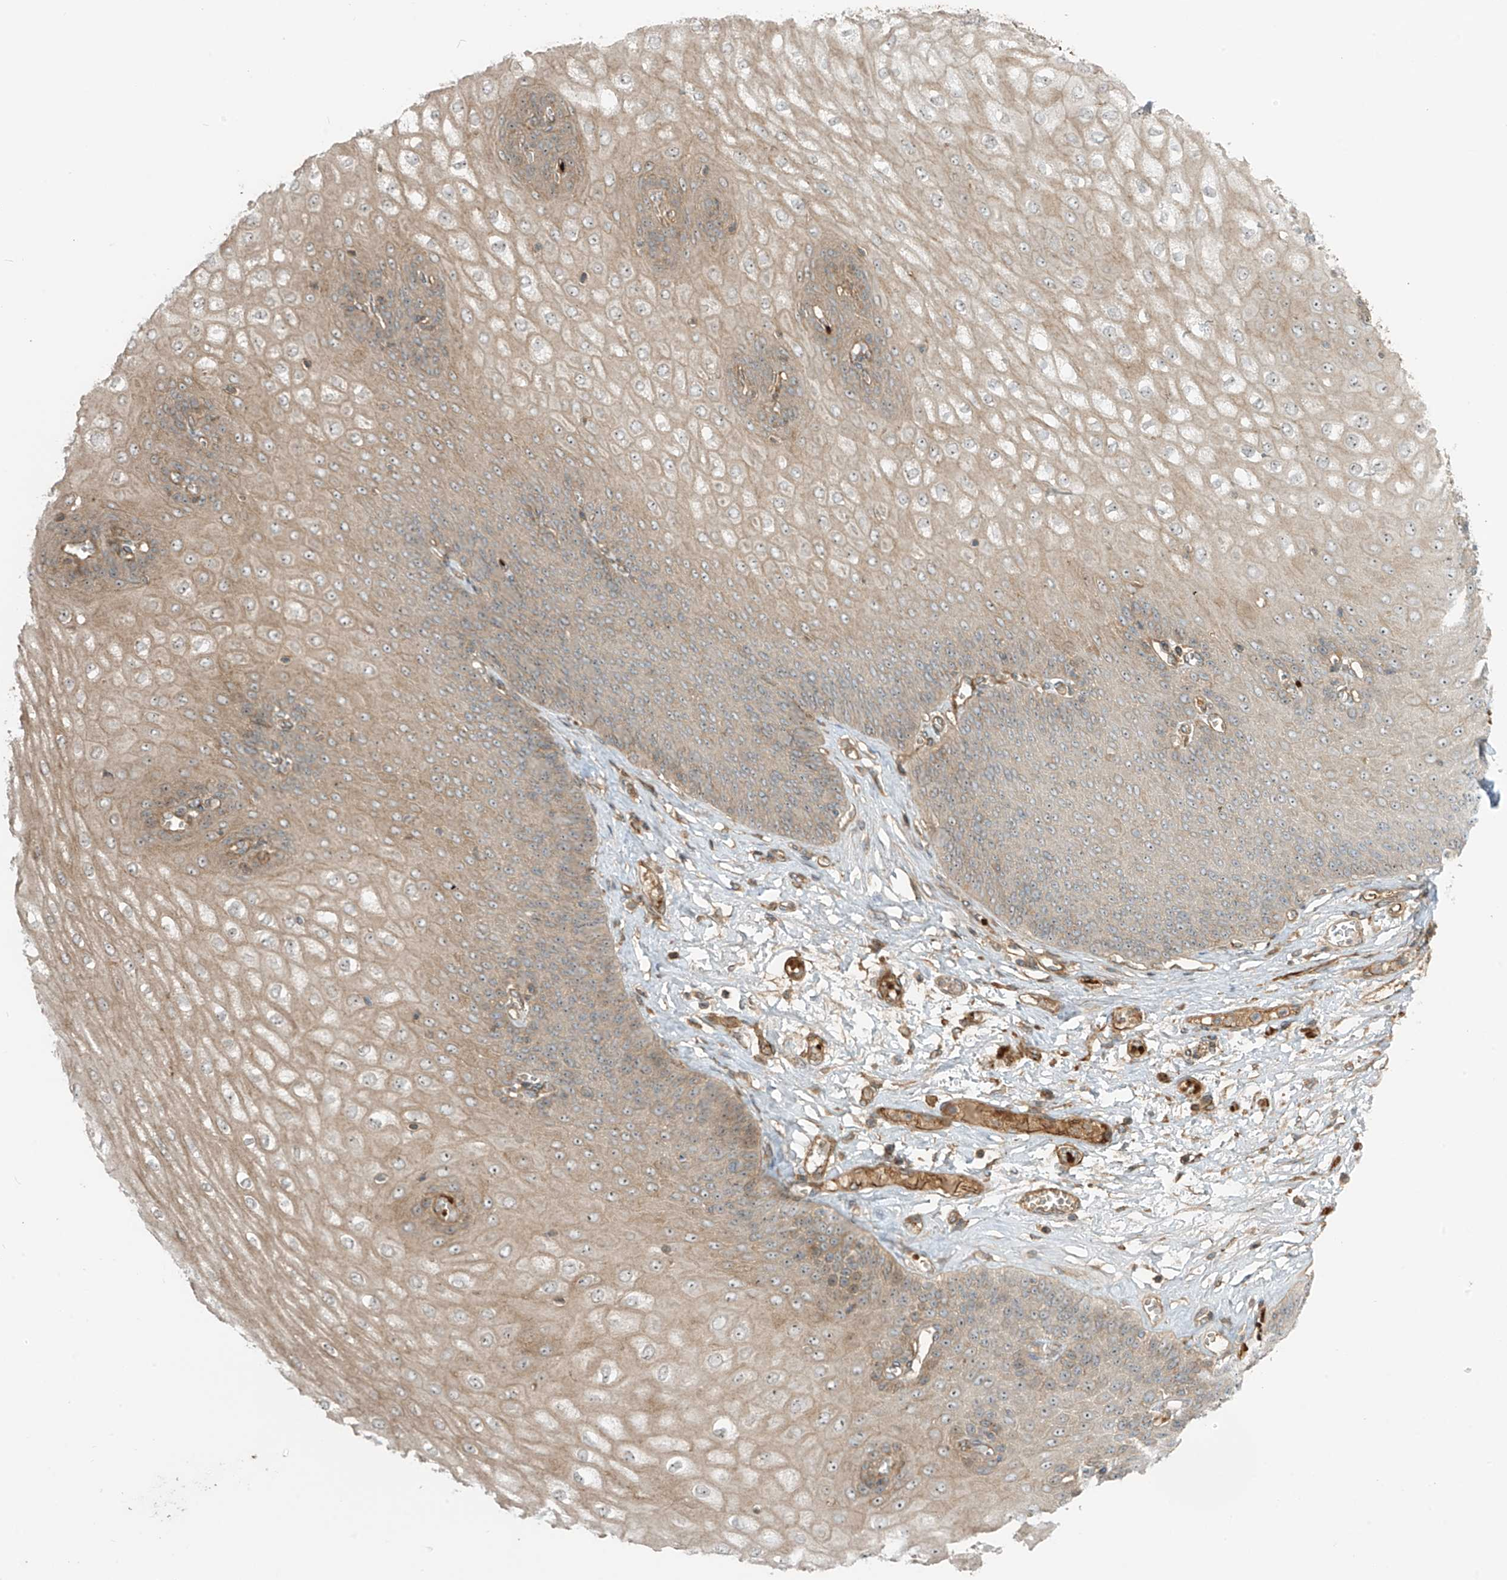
{"staining": {"intensity": "moderate", "quantity": ">75%", "location": "cytoplasmic/membranous"}, "tissue": "esophagus", "cell_type": "Squamous epithelial cells", "image_type": "normal", "snomed": [{"axis": "morphology", "description": "Normal tissue, NOS"}, {"axis": "topography", "description": "Esophagus"}], "caption": "Immunohistochemistry (DAB) staining of unremarkable human esophagus displays moderate cytoplasmic/membranous protein expression in about >75% of squamous epithelial cells.", "gene": "ENTR1", "patient": {"sex": "male", "age": 60}}